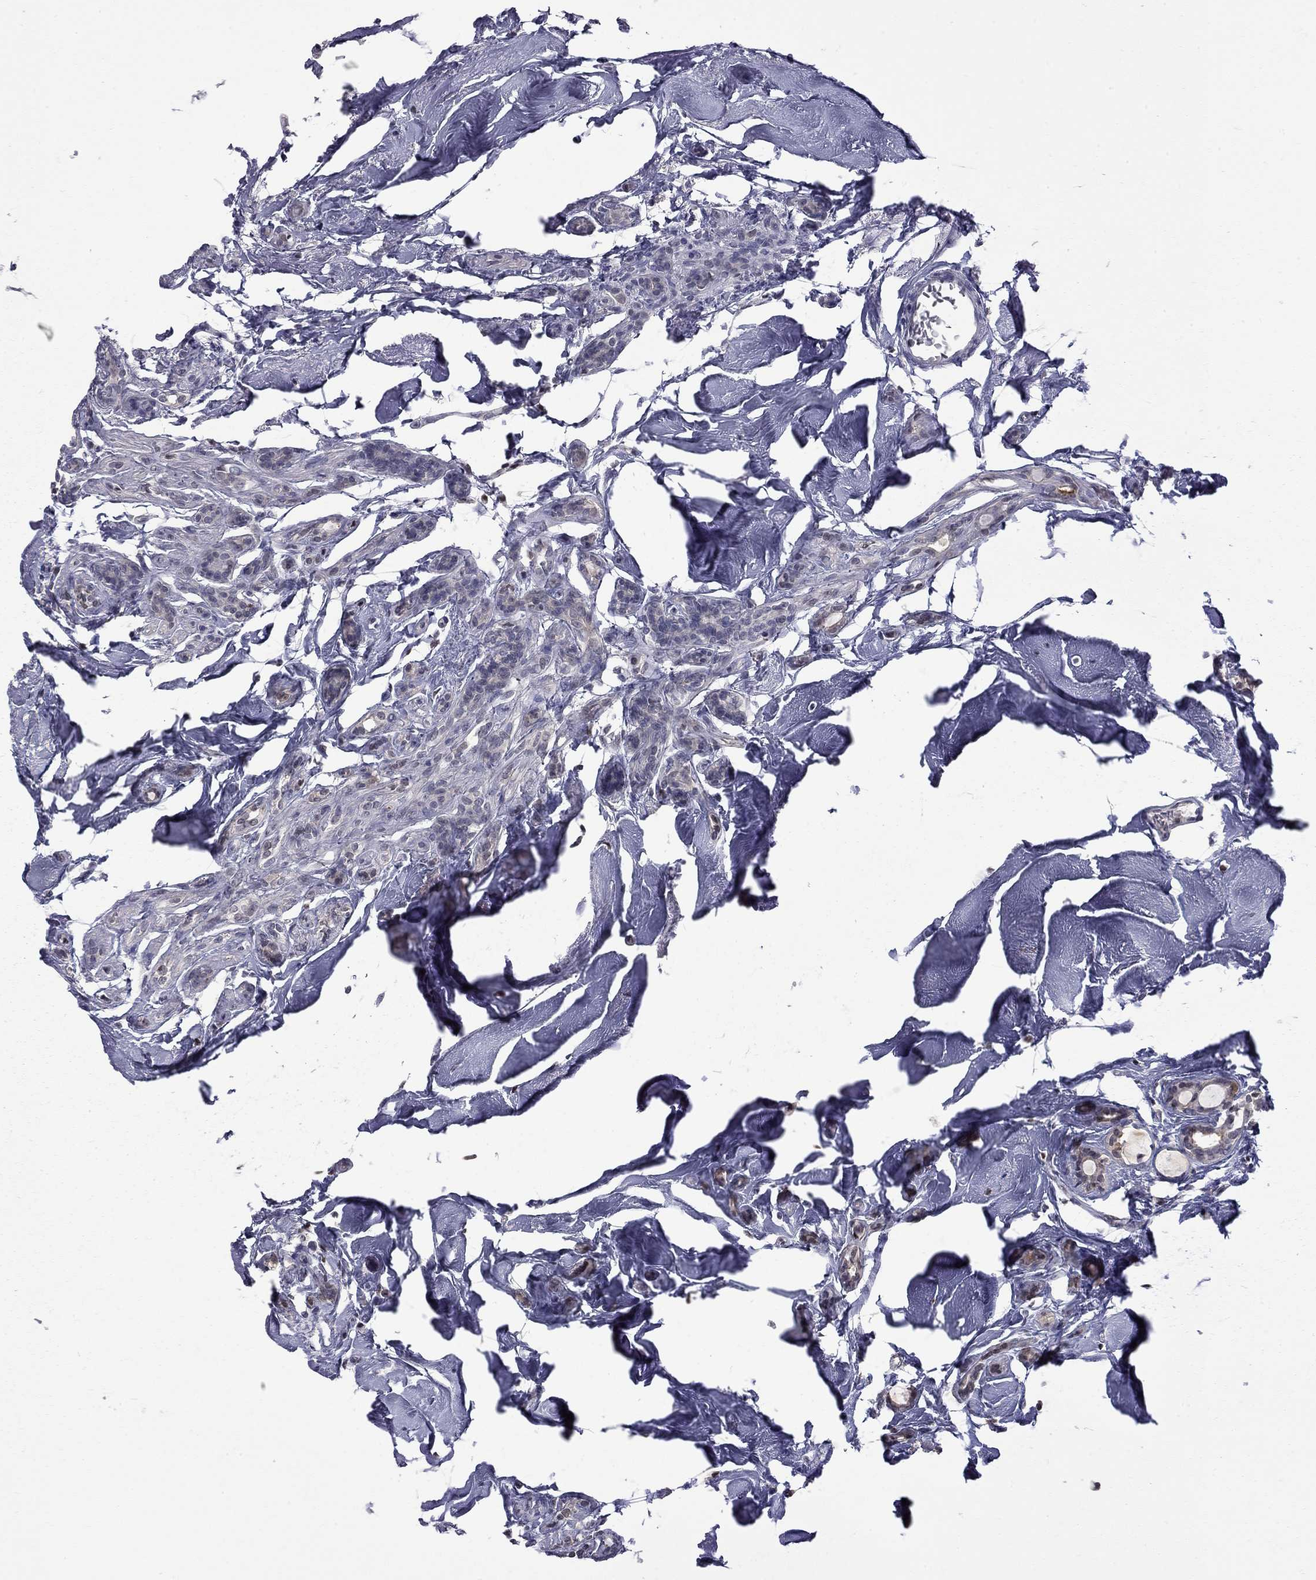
{"staining": {"intensity": "negative", "quantity": "none", "location": "none"}, "tissue": "breast cancer", "cell_type": "Tumor cells", "image_type": "cancer", "snomed": [{"axis": "morphology", "description": "Duct carcinoma"}, {"axis": "topography", "description": "Breast"}], "caption": "There is no significant staining in tumor cells of breast infiltrating ductal carcinoma. (Stains: DAB (3,3'-diaminobenzidine) immunohistochemistry with hematoxylin counter stain, Microscopy: brightfield microscopy at high magnification).", "gene": "RFWD3", "patient": {"sex": "female", "age": 83}}